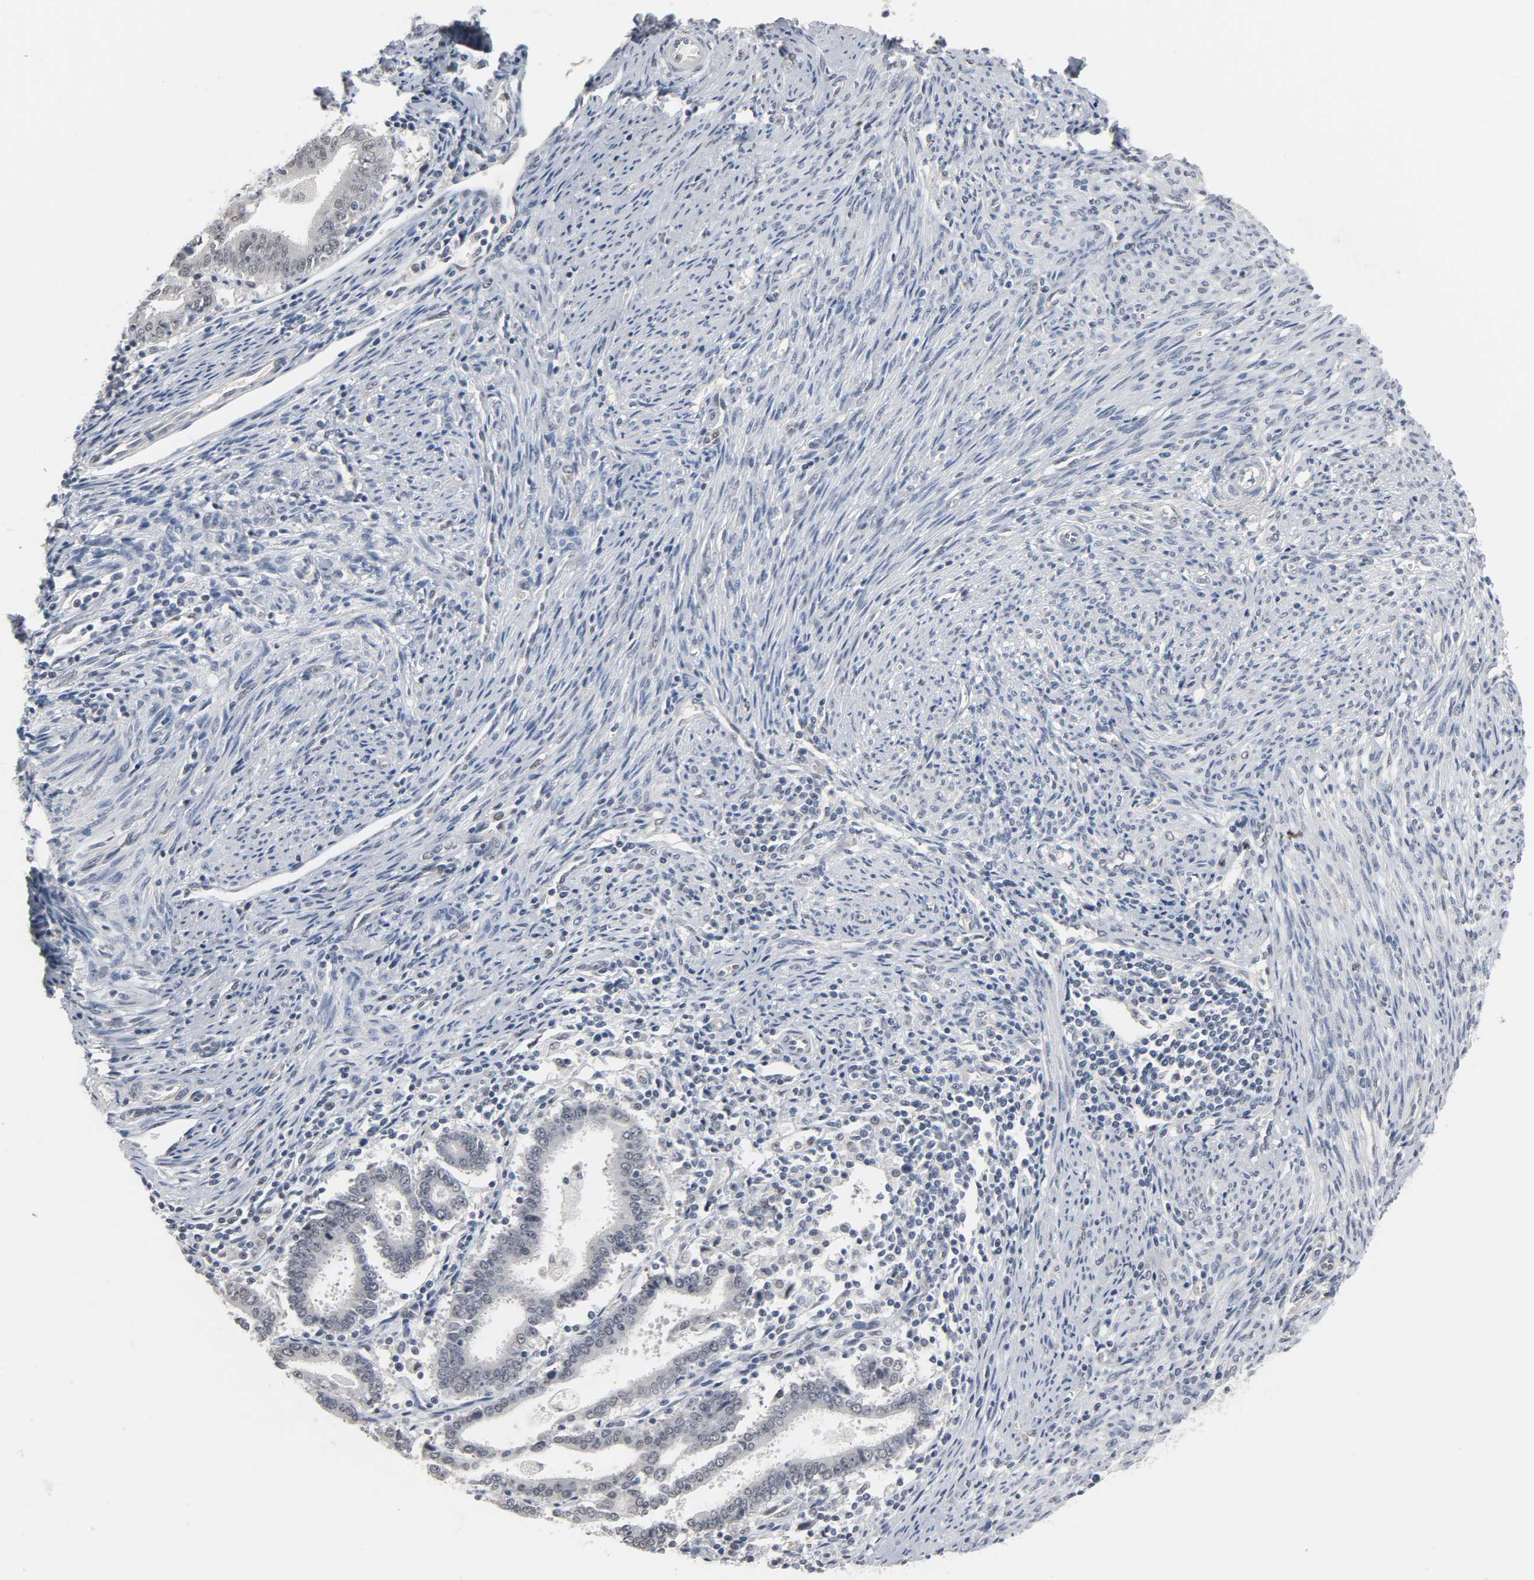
{"staining": {"intensity": "negative", "quantity": "none", "location": "none"}, "tissue": "endometrial cancer", "cell_type": "Tumor cells", "image_type": "cancer", "snomed": [{"axis": "morphology", "description": "Adenocarcinoma, NOS"}, {"axis": "topography", "description": "Uterus"}], "caption": "Endometrial cancer was stained to show a protein in brown. There is no significant staining in tumor cells. Nuclei are stained in blue.", "gene": "ACSS2", "patient": {"sex": "female", "age": 83}}